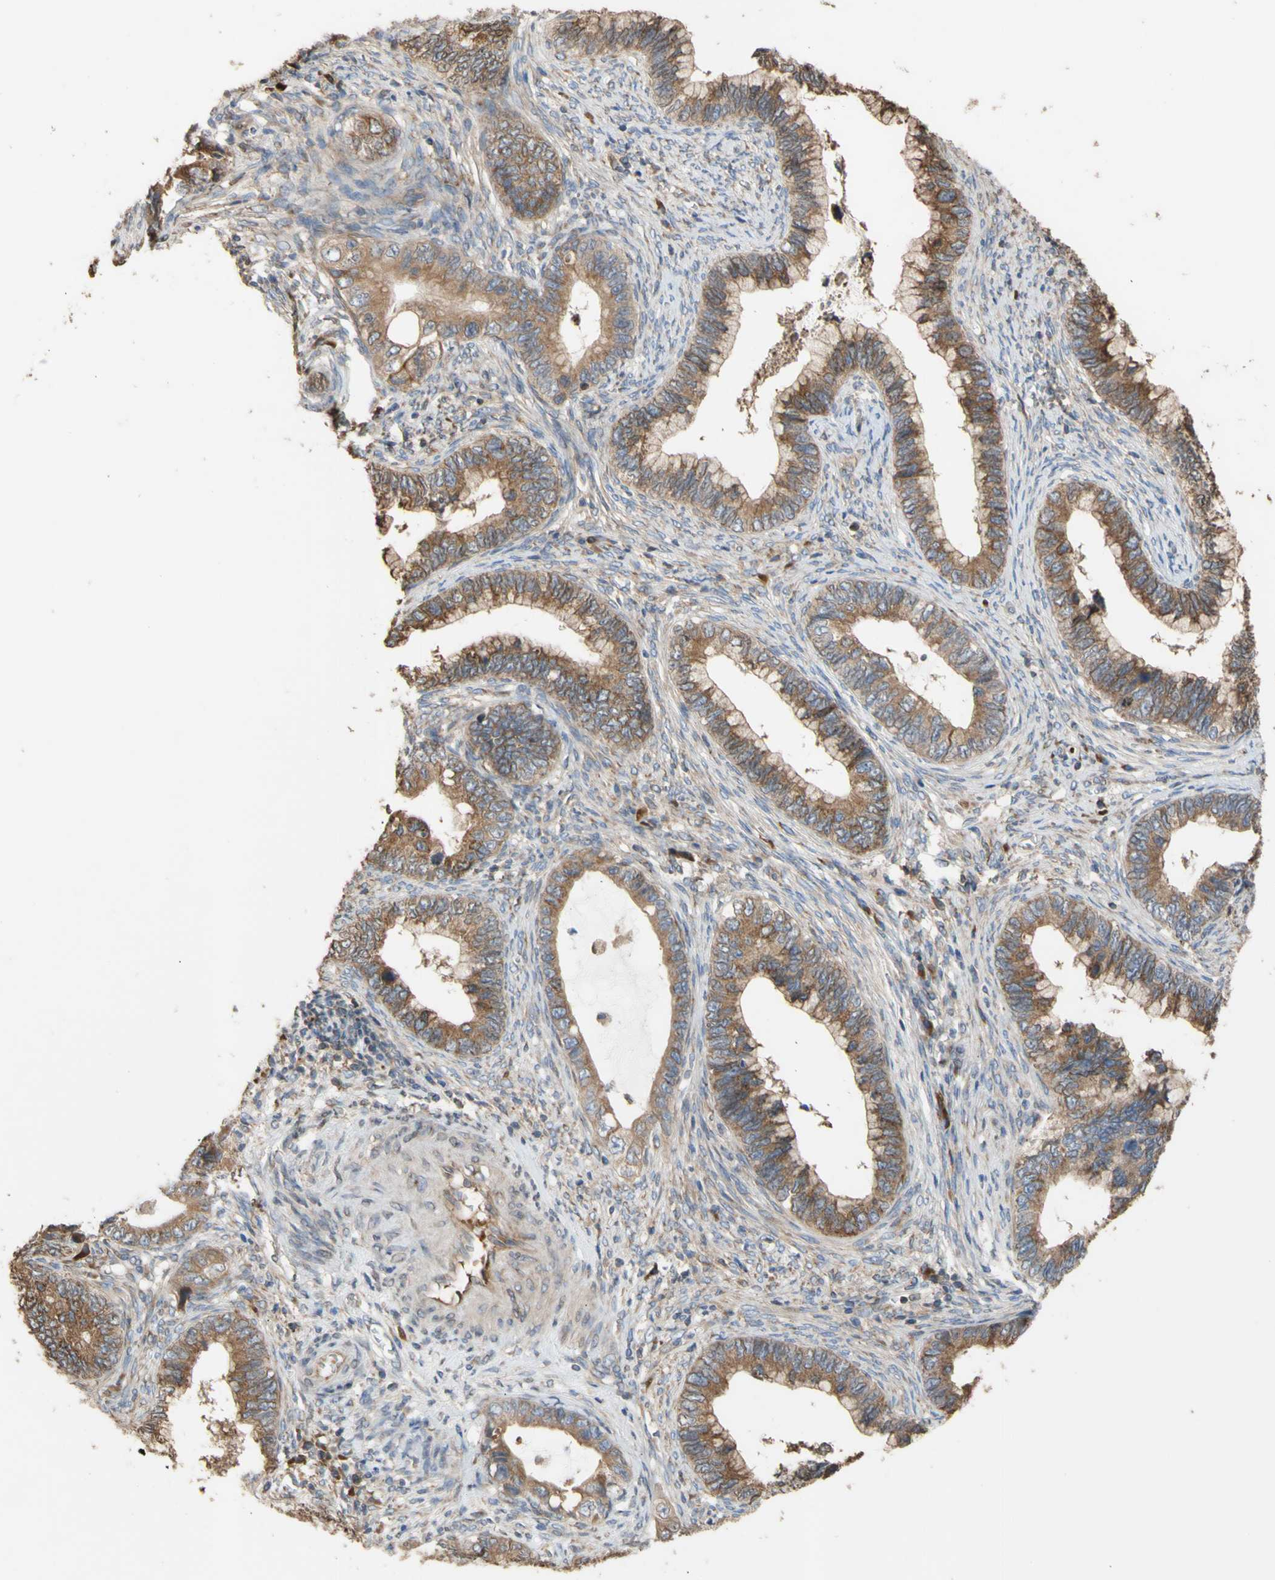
{"staining": {"intensity": "moderate", "quantity": ">75%", "location": "cytoplasmic/membranous"}, "tissue": "cervical cancer", "cell_type": "Tumor cells", "image_type": "cancer", "snomed": [{"axis": "morphology", "description": "Adenocarcinoma, NOS"}, {"axis": "topography", "description": "Cervix"}], "caption": "This micrograph demonstrates cervical cancer stained with immunohistochemistry (IHC) to label a protein in brown. The cytoplasmic/membranous of tumor cells show moderate positivity for the protein. Nuclei are counter-stained blue.", "gene": "NECTIN3", "patient": {"sex": "female", "age": 44}}